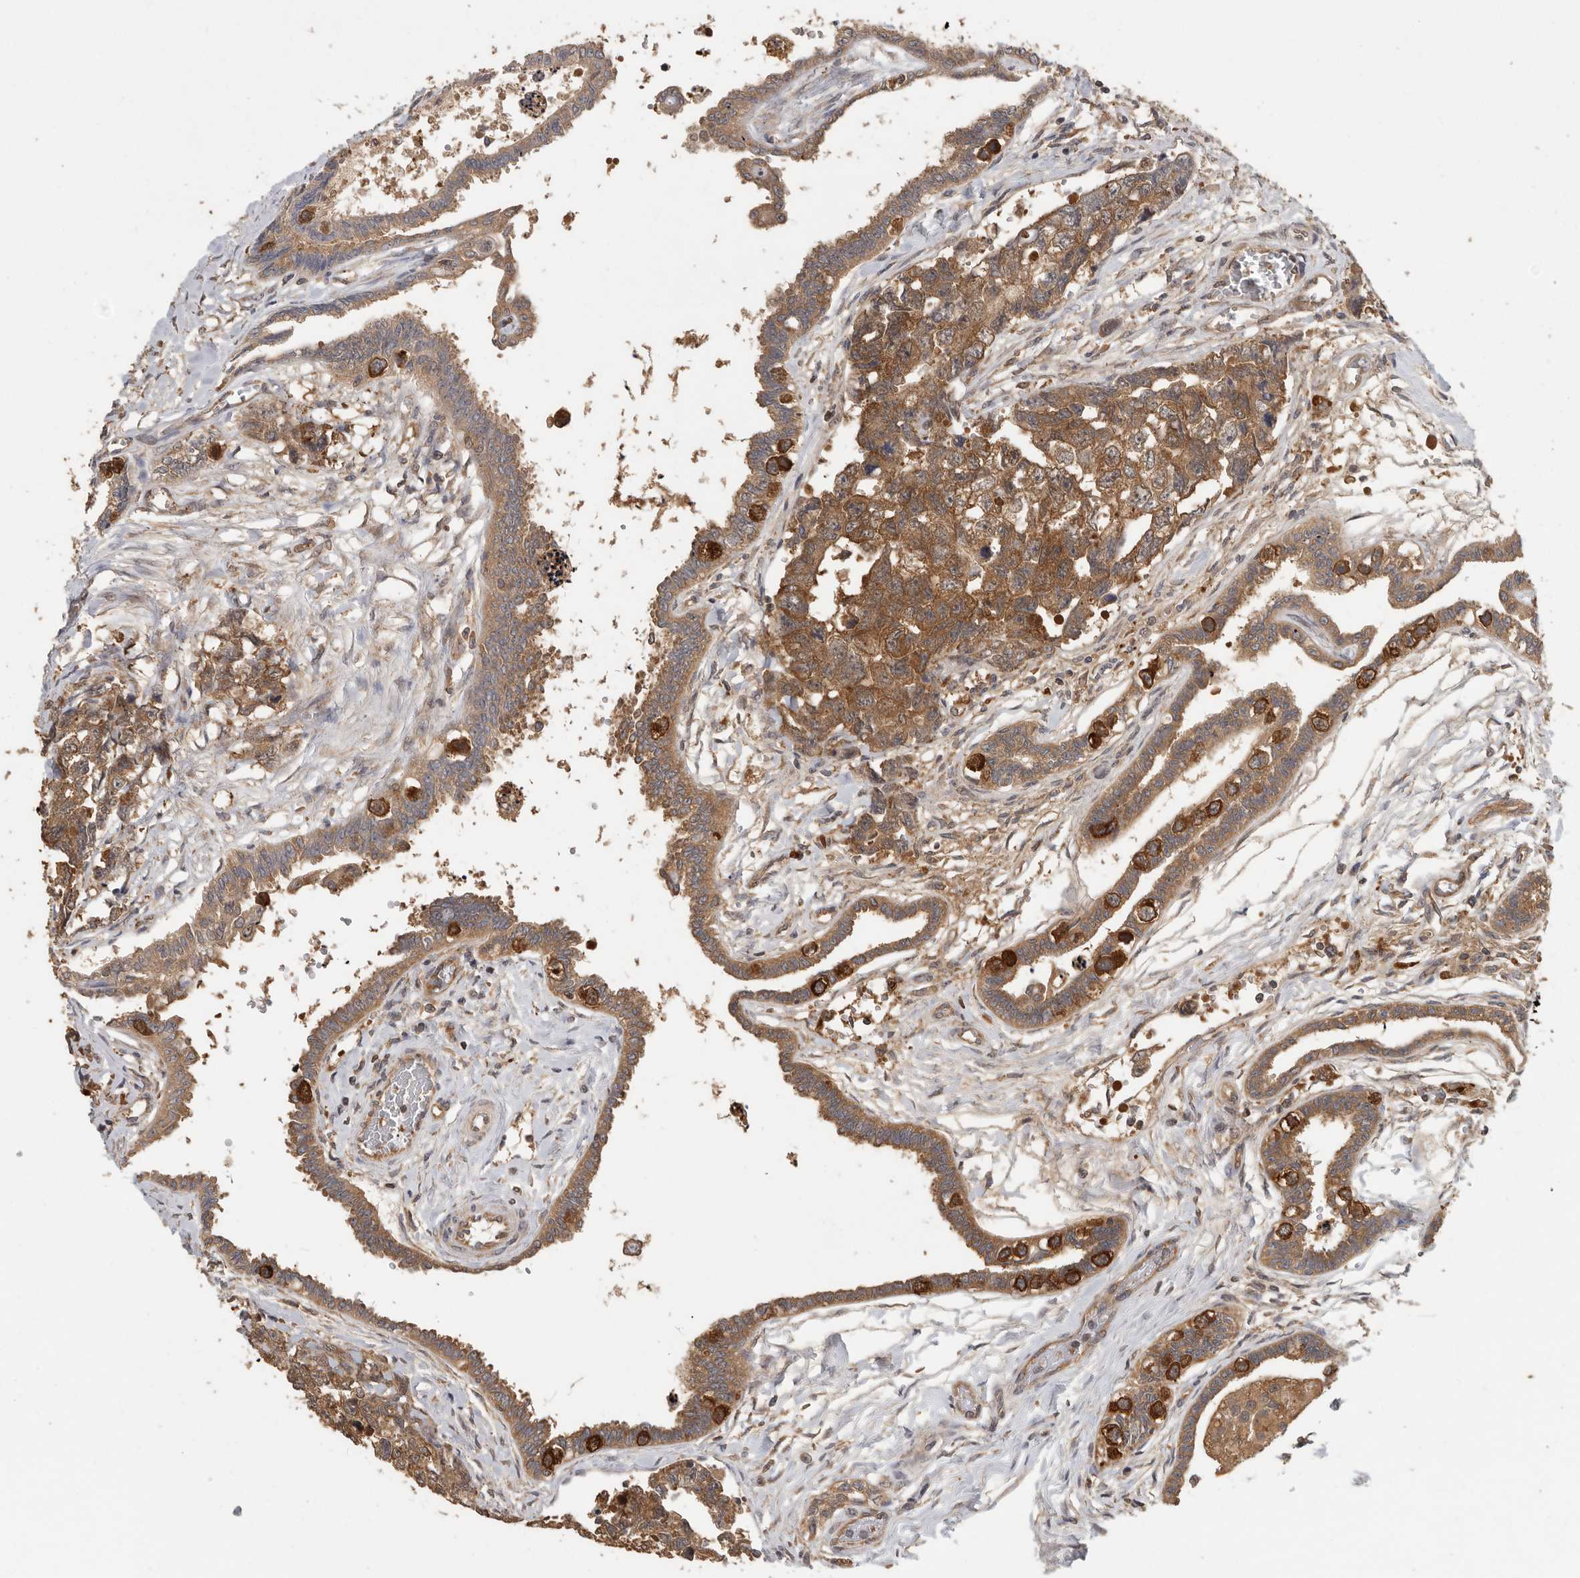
{"staining": {"intensity": "moderate", "quantity": ">75%", "location": "cytoplasmic/membranous"}, "tissue": "testis cancer", "cell_type": "Tumor cells", "image_type": "cancer", "snomed": [{"axis": "morphology", "description": "Carcinoma, Embryonal, NOS"}, {"axis": "topography", "description": "Testis"}], "caption": "About >75% of tumor cells in human embryonal carcinoma (testis) display moderate cytoplasmic/membranous protein positivity as visualized by brown immunohistochemical staining.", "gene": "CCT8", "patient": {"sex": "male", "age": 31}}